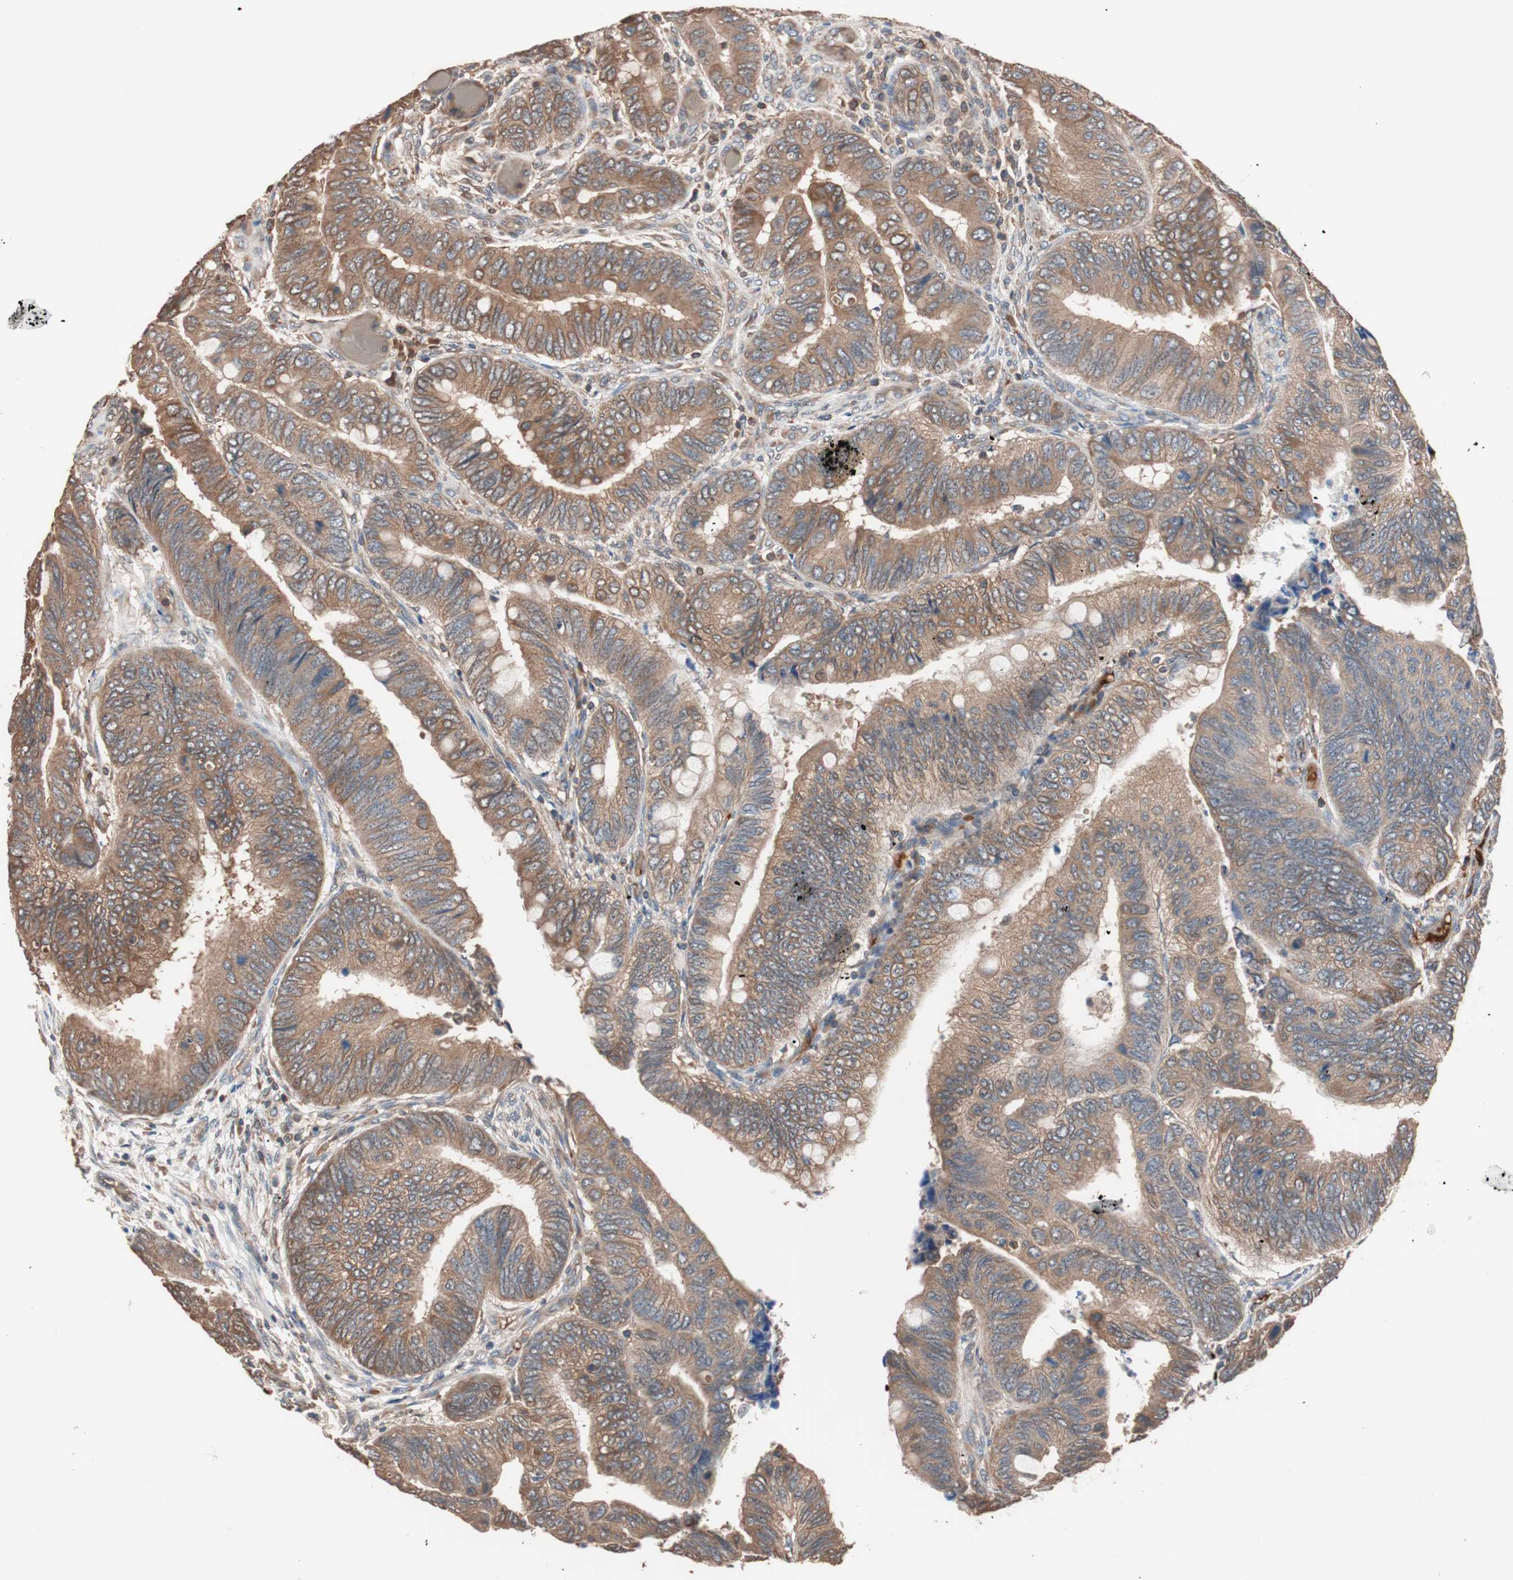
{"staining": {"intensity": "moderate", "quantity": ">75%", "location": "cytoplasmic/membranous"}, "tissue": "colorectal cancer", "cell_type": "Tumor cells", "image_type": "cancer", "snomed": [{"axis": "morphology", "description": "Normal tissue, NOS"}, {"axis": "morphology", "description": "Adenocarcinoma, NOS"}, {"axis": "topography", "description": "Rectum"}, {"axis": "topography", "description": "Peripheral nerve tissue"}], "caption": "Tumor cells reveal medium levels of moderate cytoplasmic/membranous staining in approximately >75% of cells in human colorectal adenocarcinoma. (Brightfield microscopy of DAB IHC at high magnification).", "gene": "GLYCTK", "patient": {"sex": "male", "age": 92}}